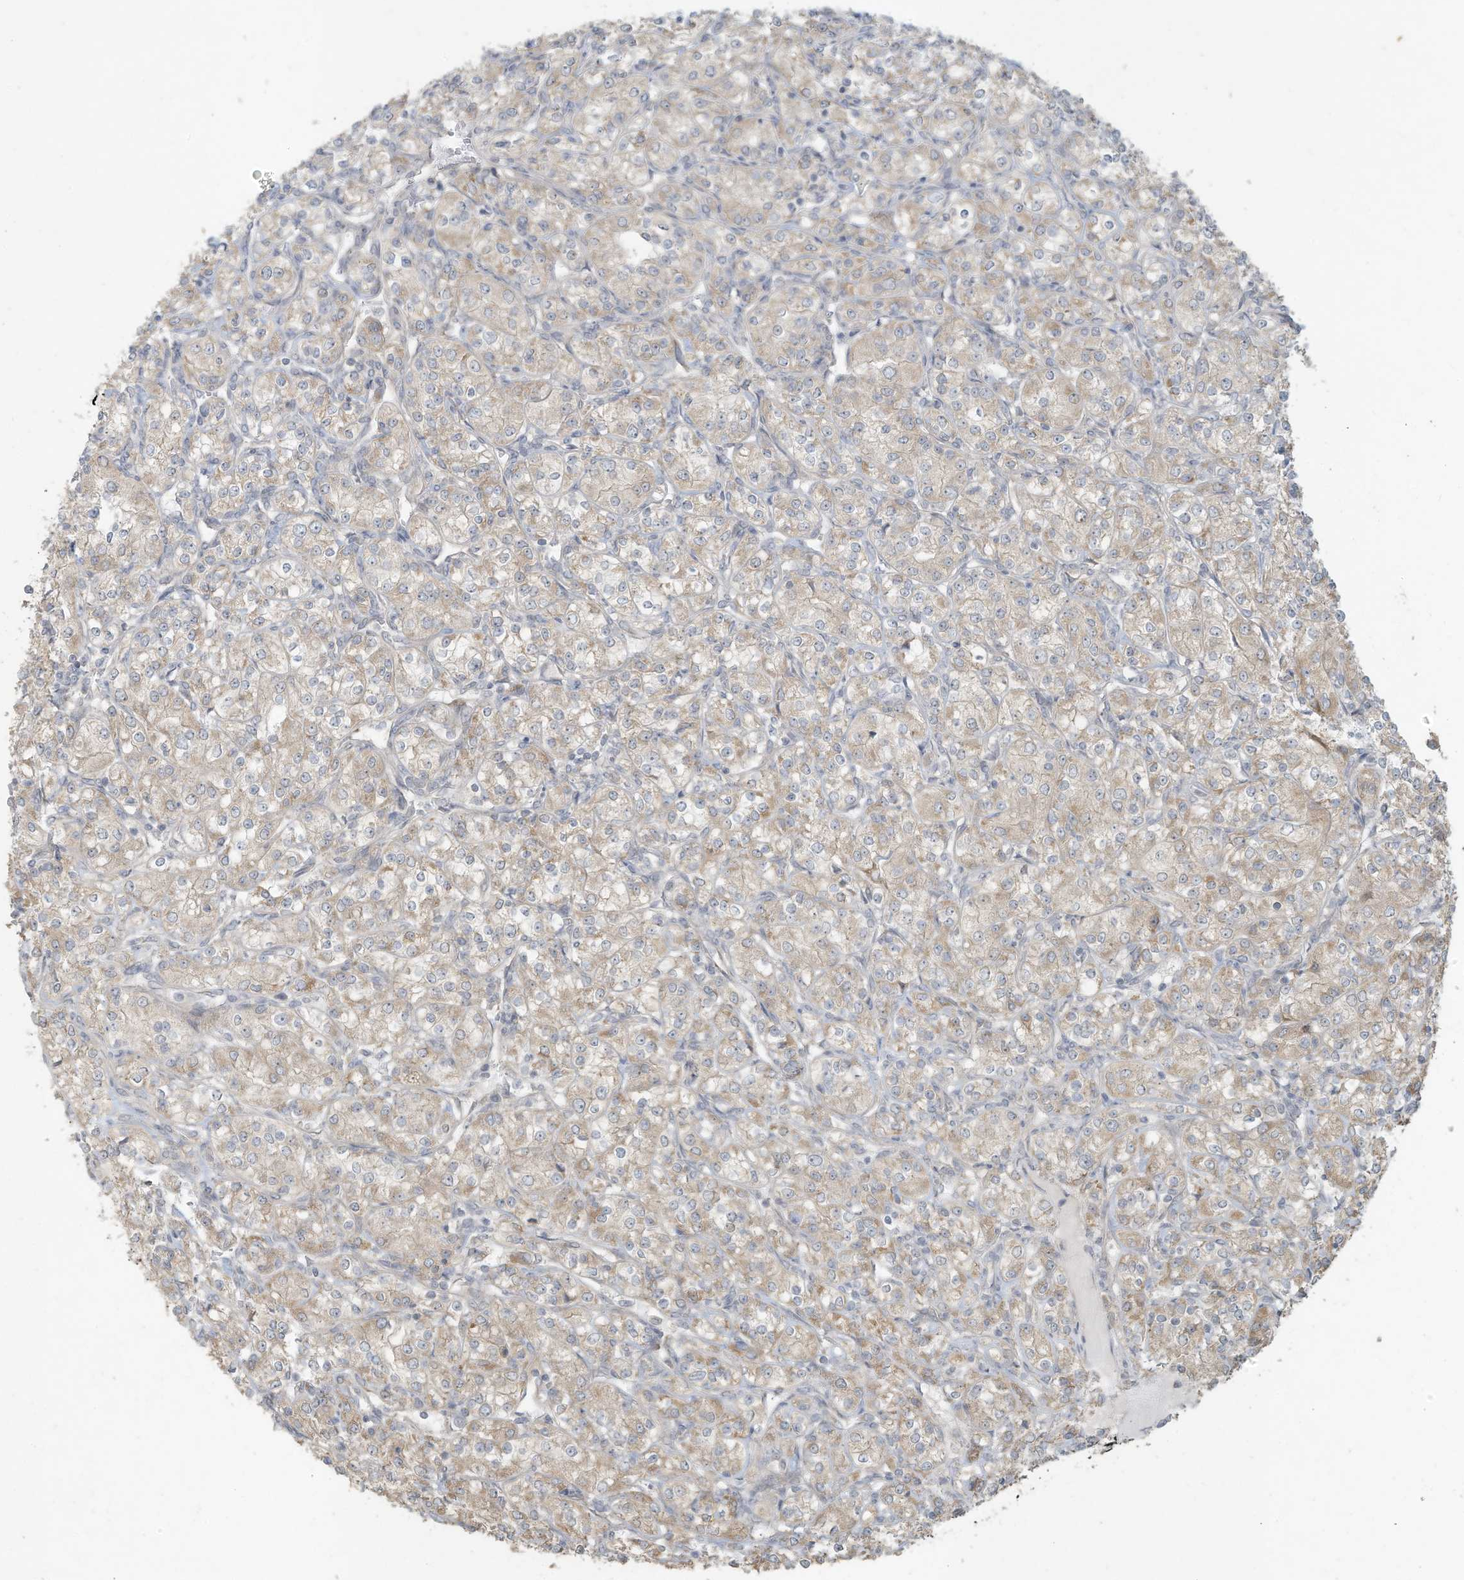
{"staining": {"intensity": "weak", "quantity": "25%-75%", "location": "cytoplasmic/membranous"}, "tissue": "renal cancer", "cell_type": "Tumor cells", "image_type": "cancer", "snomed": [{"axis": "morphology", "description": "Adenocarcinoma, NOS"}, {"axis": "topography", "description": "Kidney"}], "caption": "Renal cancer (adenocarcinoma) tissue shows weak cytoplasmic/membranous staining in approximately 25%-75% of tumor cells", "gene": "MAGIX", "patient": {"sex": "male", "age": 77}}